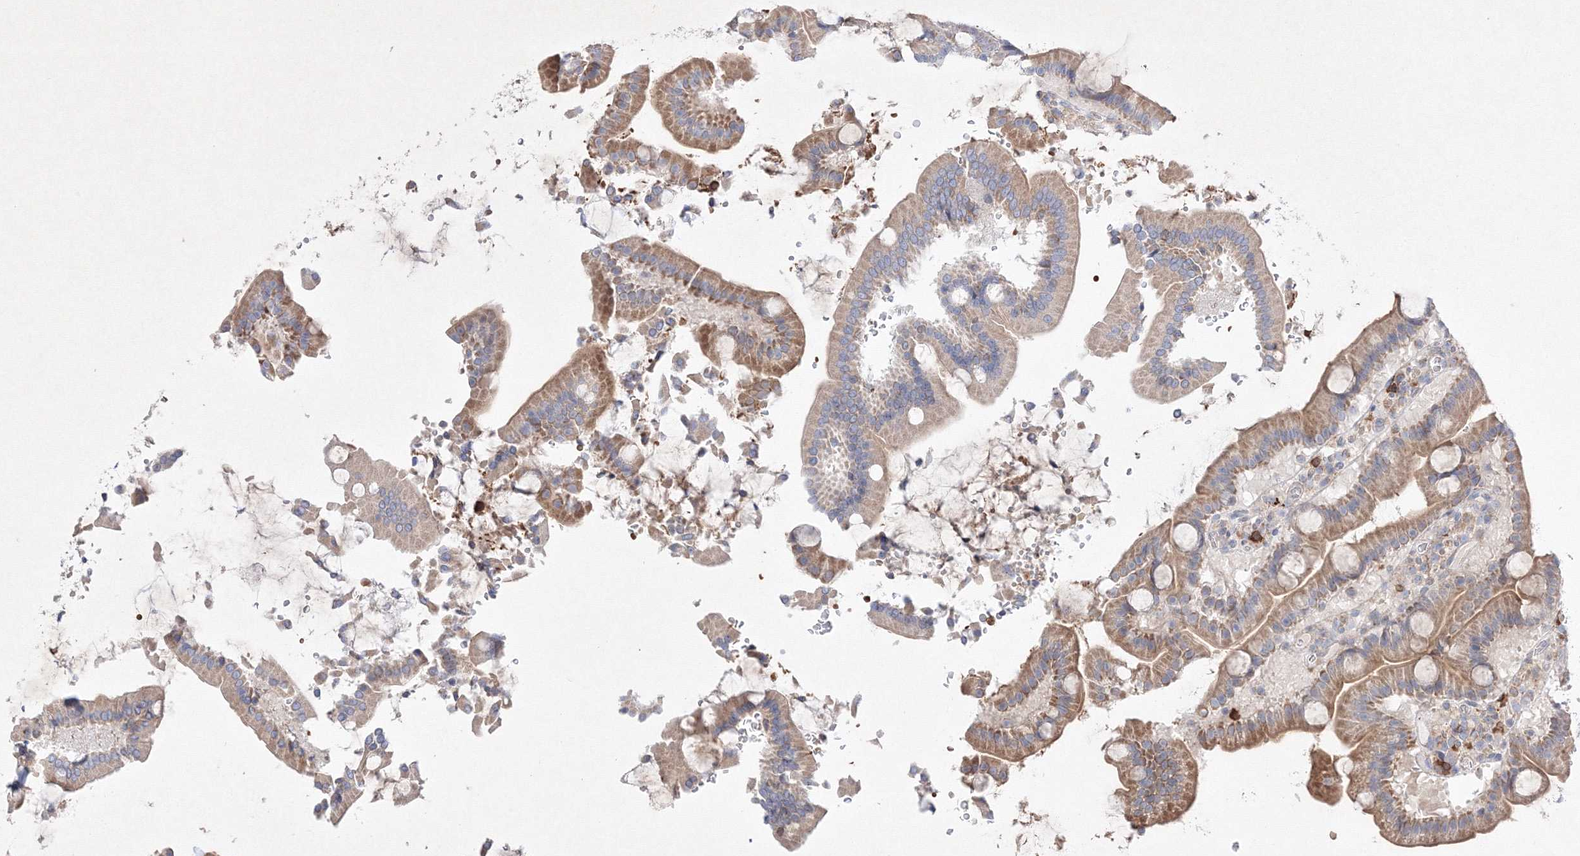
{"staining": {"intensity": "moderate", "quantity": ">75%", "location": "cytoplasmic/membranous"}, "tissue": "duodenum", "cell_type": "Glandular cells", "image_type": "normal", "snomed": [{"axis": "morphology", "description": "Normal tissue, NOS"}, {"axis": "topography", "description": "Duodenum"}], "caption": "A high-resolution image shows immunohistochemistry staining of benign duodenum, which displays moderate cytoplasmic/membranous expression in approximately >75% of glandular cells. The staining was performed using DAB, with brown indicating positive protein expression. Nuclei are stained blue with hematoxylin.", "gene": "OPA1", "patient": {"sex": "male", "age": 55}}